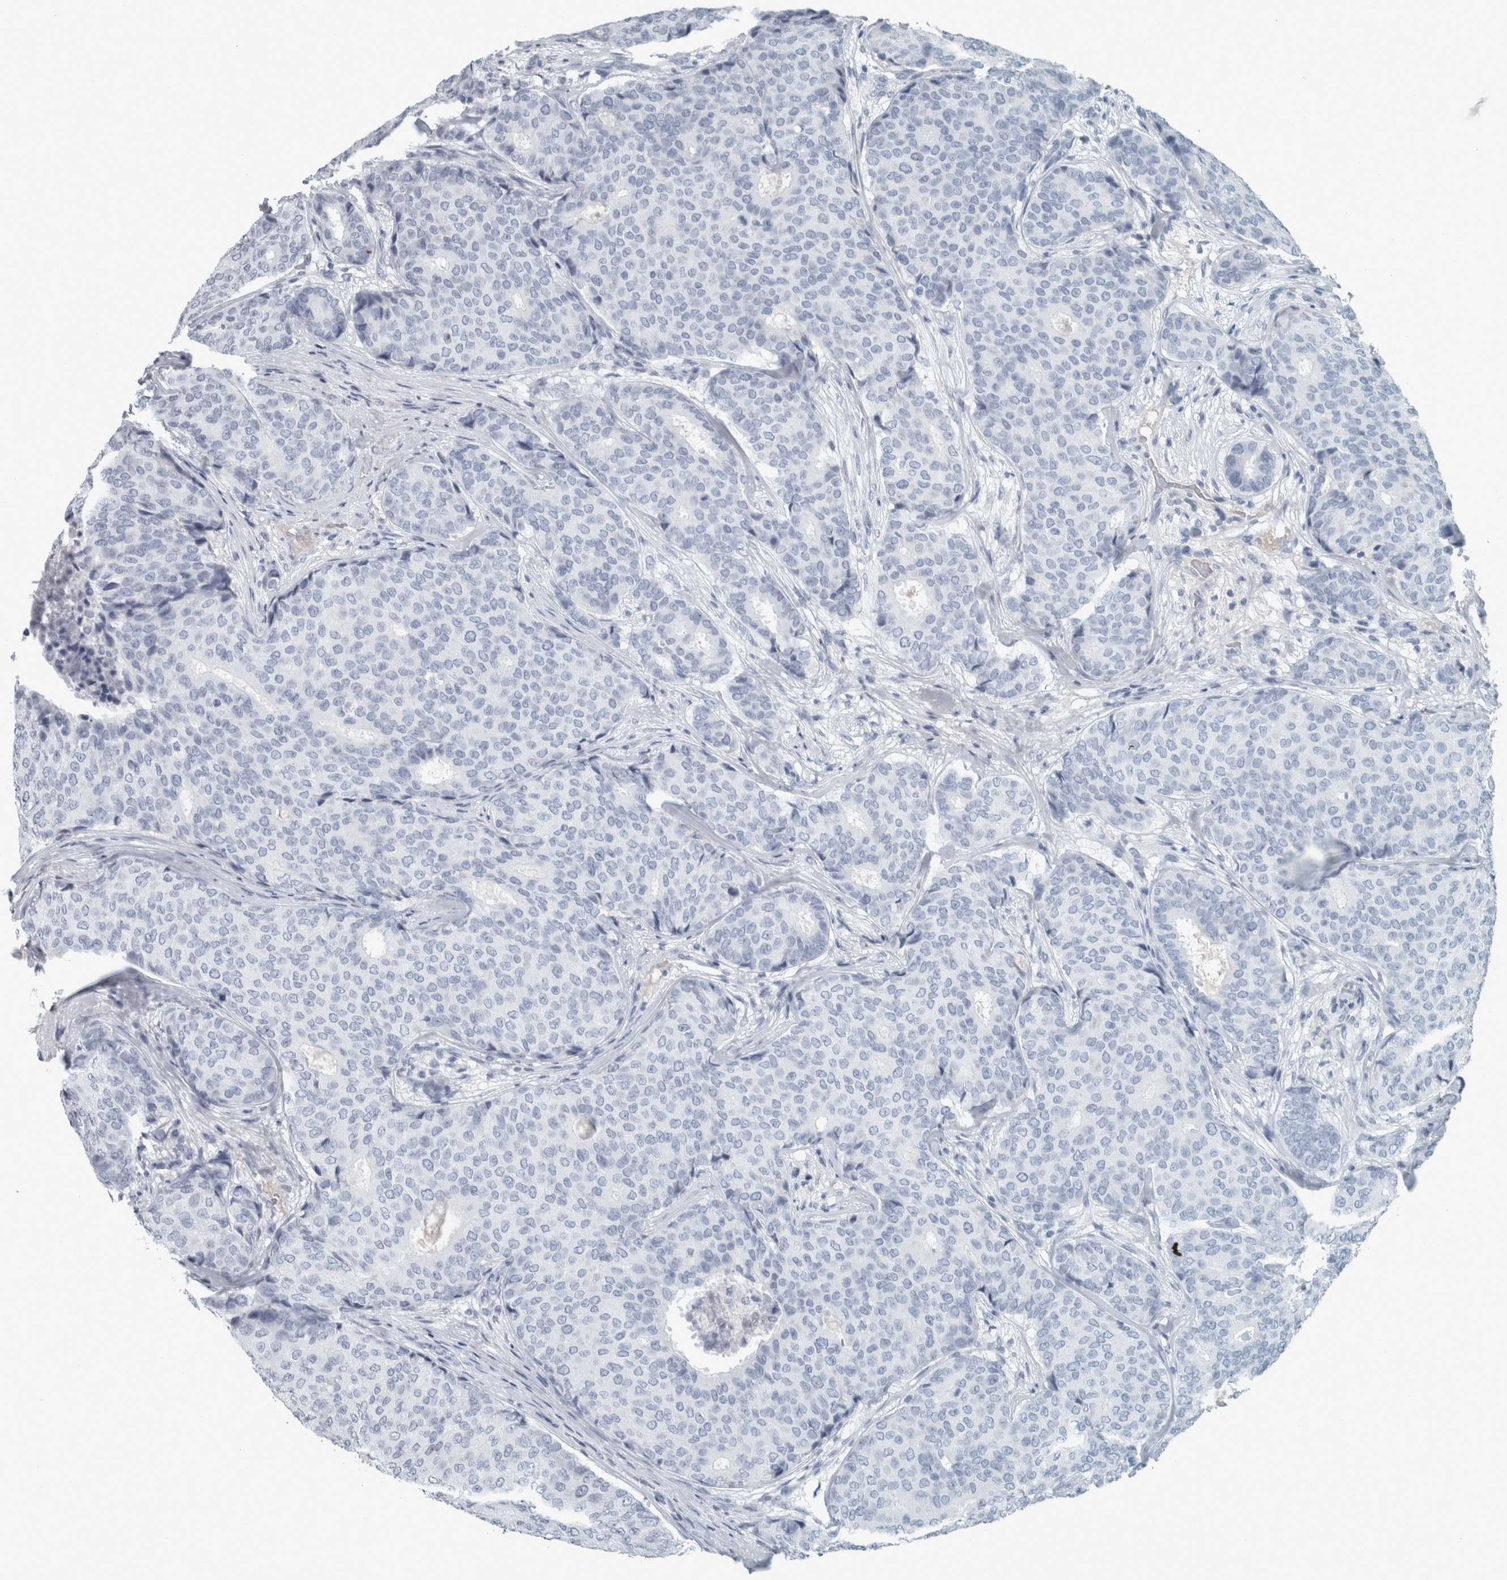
{"staining": {"intensity": "negative", "quantity": "none", "location": "none"}, "tissue": "breast cancer", "cell_type": "Tumor cells", "image_type": "cancer", "snomed": [{"axis": "morphology", "description": "Duct carcinoma"}, {"axis": "topography", "description": "Breast"}], "caption": "Human invasive ductal carcinoma (breast) stained for a protein using immunohistochemistry displays no expression in tumor cells.", "gene": "CHL1", "patient": {"sex": "female", "age": 75}}